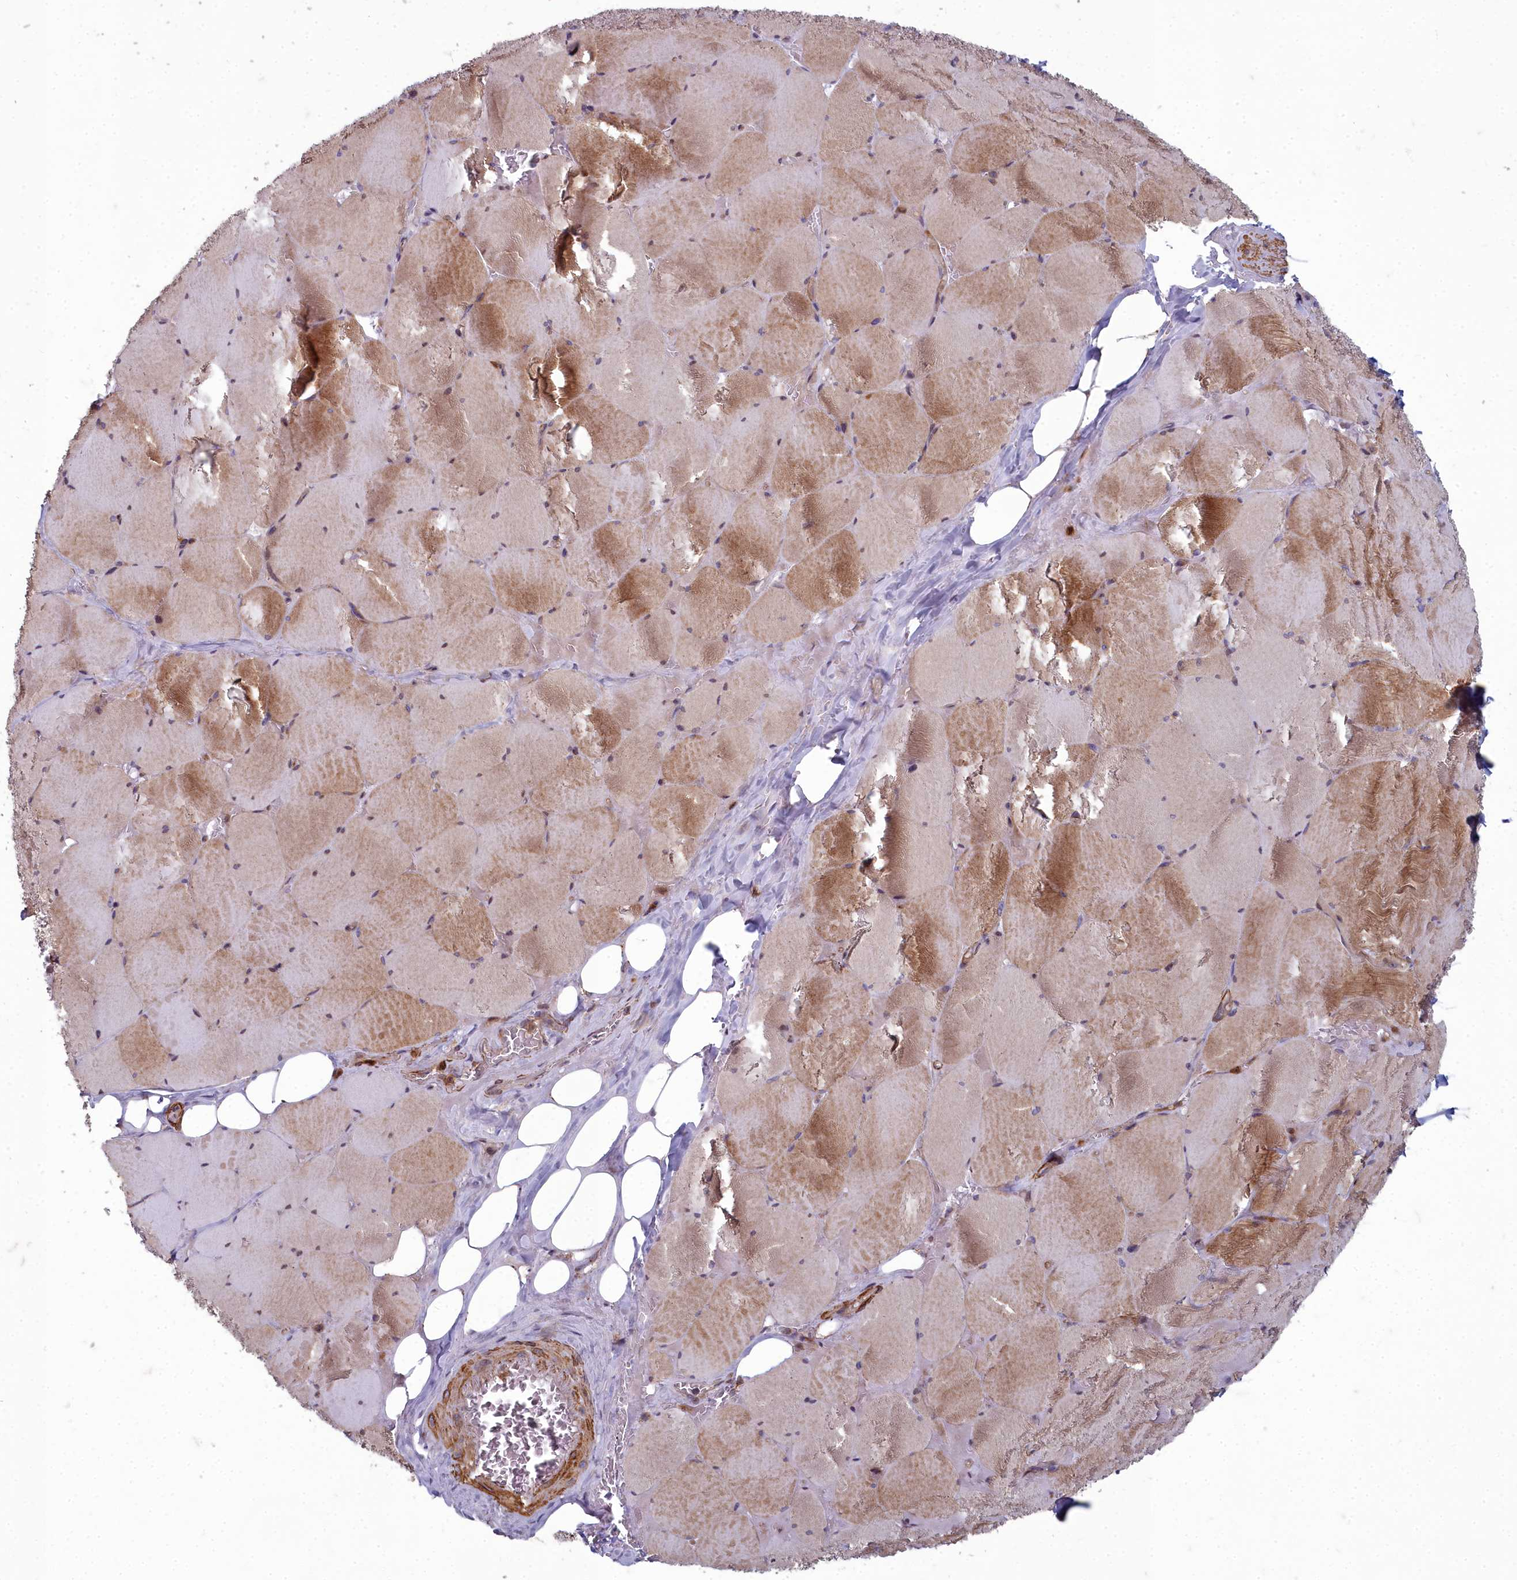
{"staining": {"intensity": "moderate", "quantity": "25%-75%", "location": "cytoplasmic/membranous"}, "tissue": "skeletal muscle", "cell_type": "Myocytes", "image_type": "normal", "snomed": [{"axis": "morphology", "description": "Normal tissue, NOS"}, {"axis": "topography", "description": "Skeletal muscle"}, {"axis": "topography", "description": "Head-Neck"}], "caption": "Skeletal muscle stained with DAB (3,3'-diaminobenzidine) IHC exhibits medium levels of moderate cytoplasmic/membranous expression in about 25%-75% of myocytes.", "gene": "ZNF626", "patient": {"sex": "male", "age": 66}}